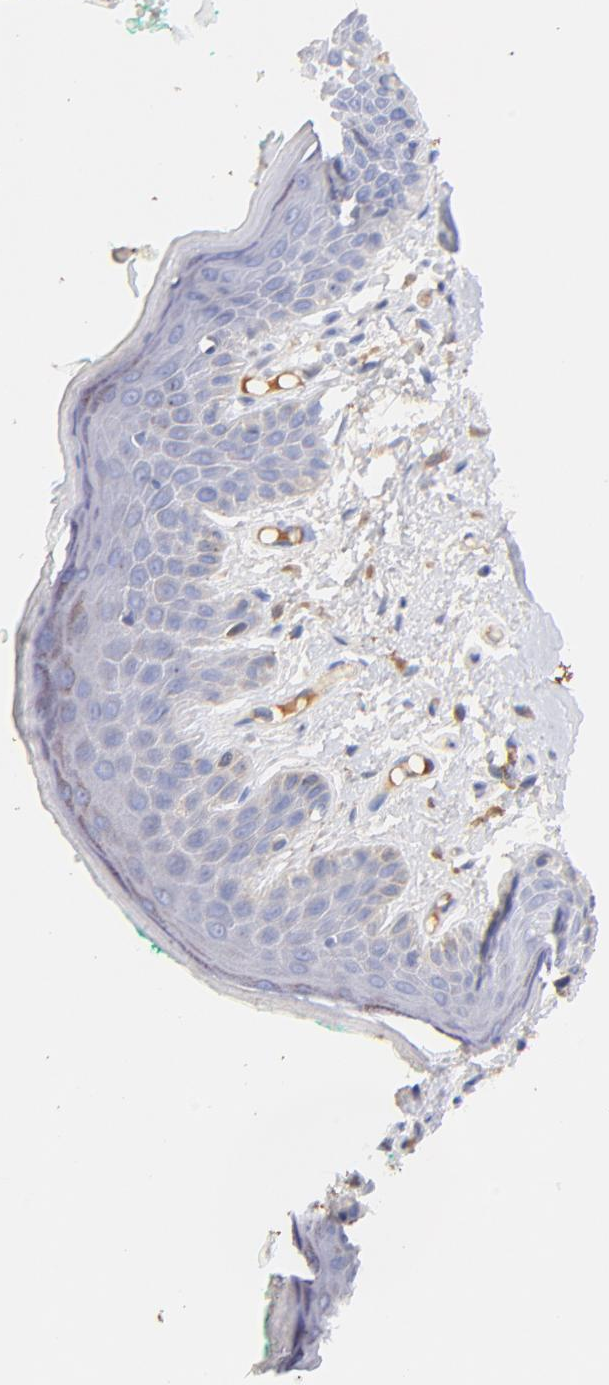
{"staining": {"intensity": "negative", "quantity": "none", "location": "none"}, "tissue": "skin", "cell_type": "Epidermal cells", "image_type": "normal", "snomed": [{"axis": "morphology", "description": "Normal tissue, NOS"}, {"axis": "topography", "description": "Anal"}], "caption": "Histopathology image shows no significant protein expression in epidermal cells of benign skin.", "gene": "IGLV7", "patient": {"sex": "male", "age": 74}}